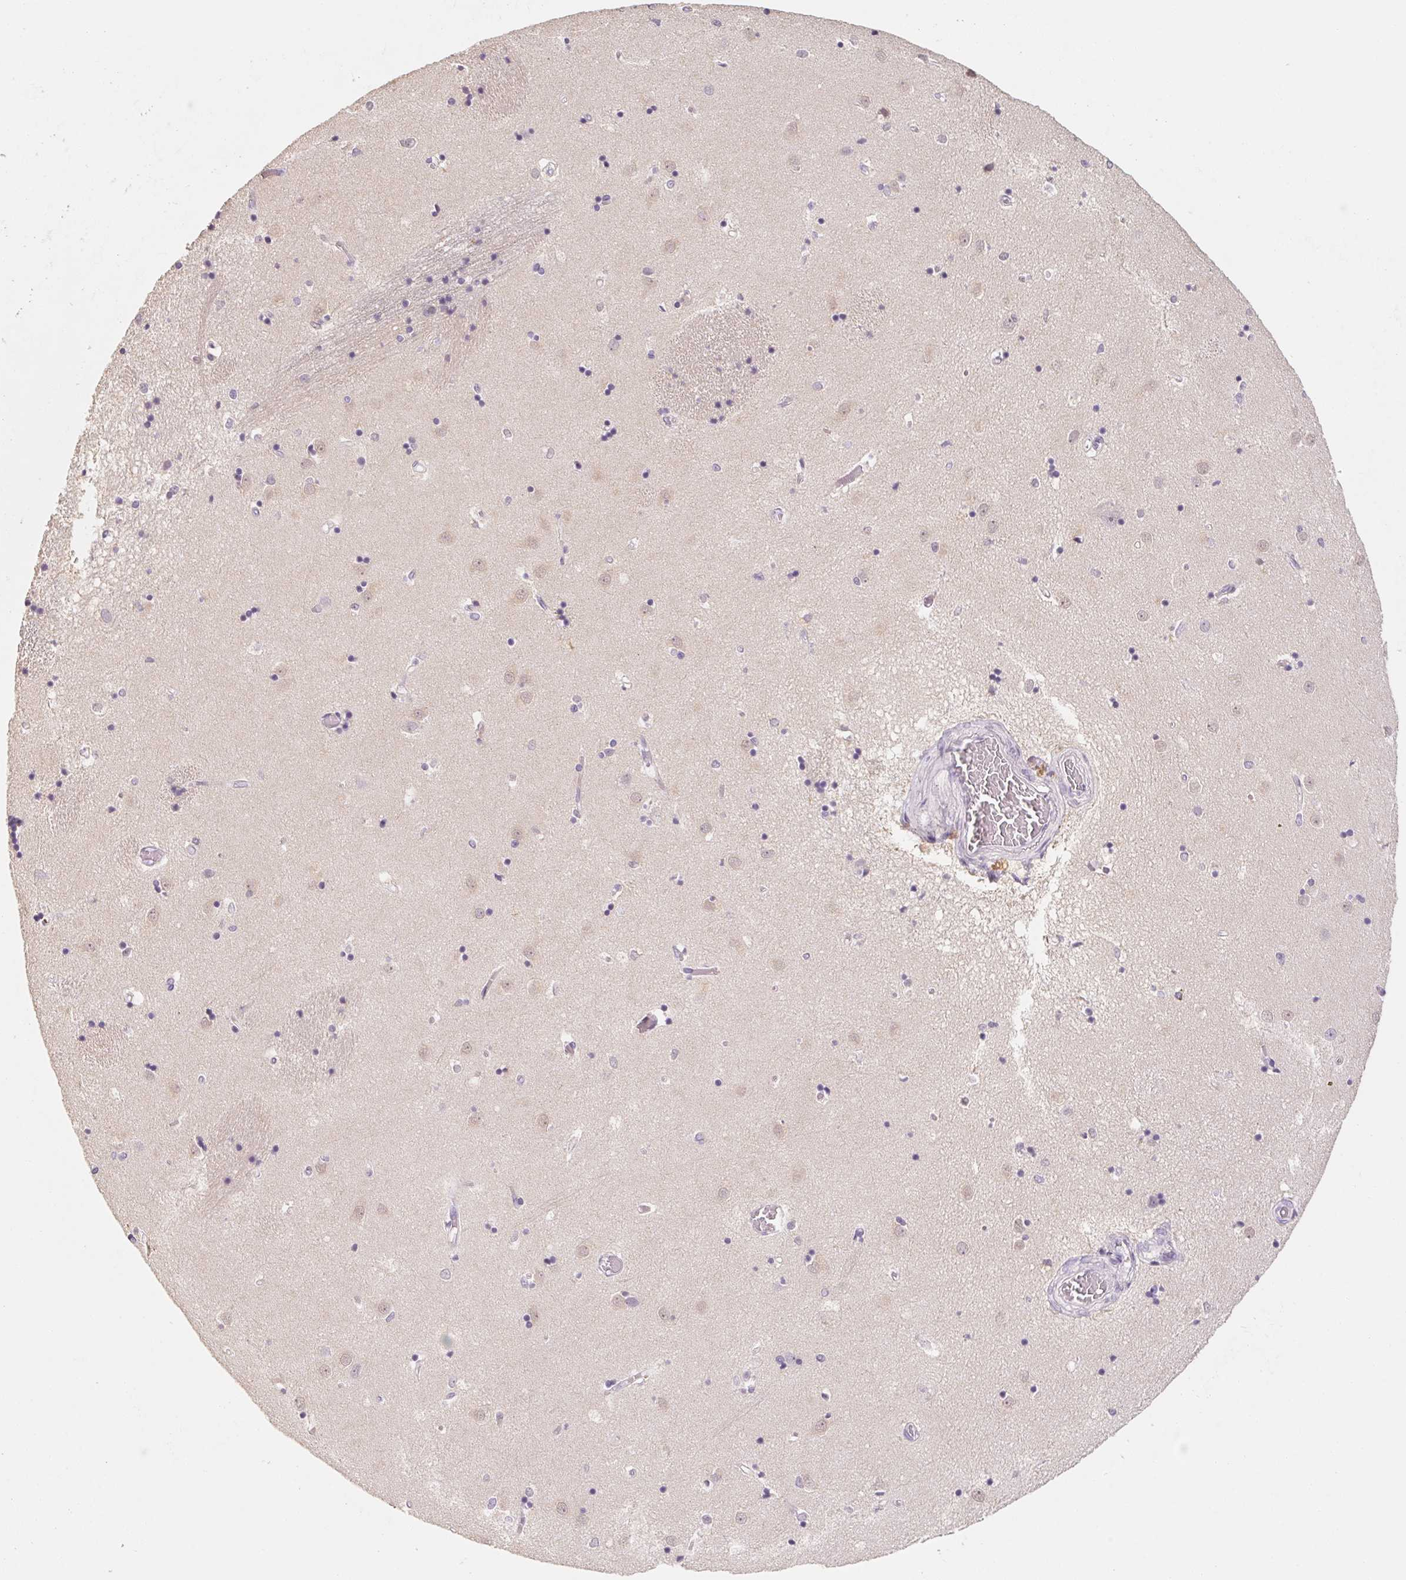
{"staining": {"intensity": "negative", "quantity": "none", "location": "none"}, "tissue": "caudate", "cell_type": "Glial cells", "image_type": "normal", "snomed": [{"axis": "morphology", "description": "Normal tissue, NOS"}, {"axis": "topography", "description": "Lateral ventricle wall"}], "caption": "Immunohistochemical staining of unremarkable caudate reveals no significant expression in glial cells. Nuclei are stained in blue.", "gene": "CAPZA3", "patient": {"sex": "male", "age": 54}}